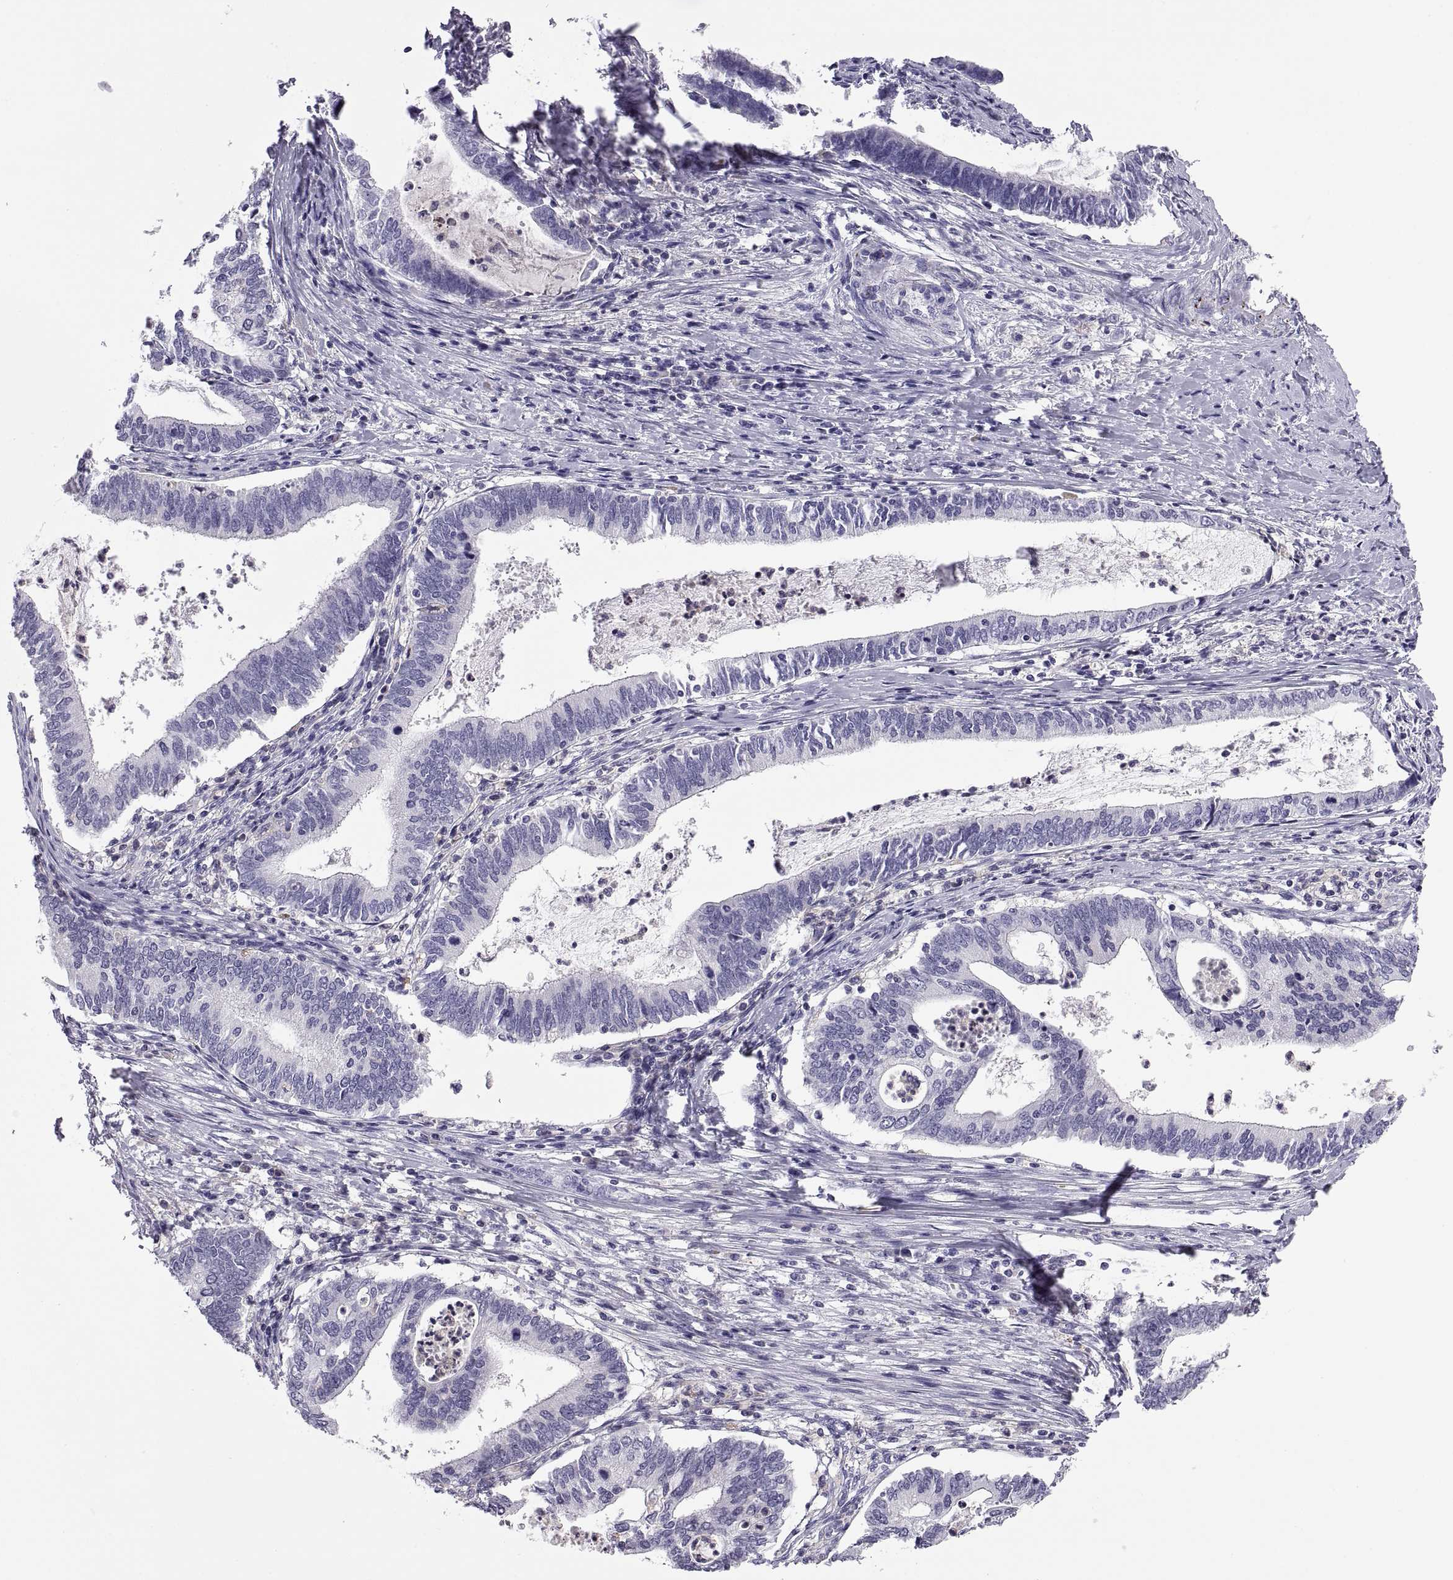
{"staining": {"intensity": "negative", "quantity": "none", "location": "none"}, "tissue": "cervical cancer", "cell_type": "Tumor cells", "image_type": "cancer", "snomed": [{"axis": "morphology", "description": "Adenocarcinoma, NOS"}, {"axis": "topography", "description": "Cervix"}], "caption": "IHC photomicrograph of neoplastic tissue: cervical cancer stained with DAB (3,3'-diaminobenzidine) reveals no significant protein staining in tumor cells.", "gene": "RGS19", "patient": {"sex": "female", "age": 42}}